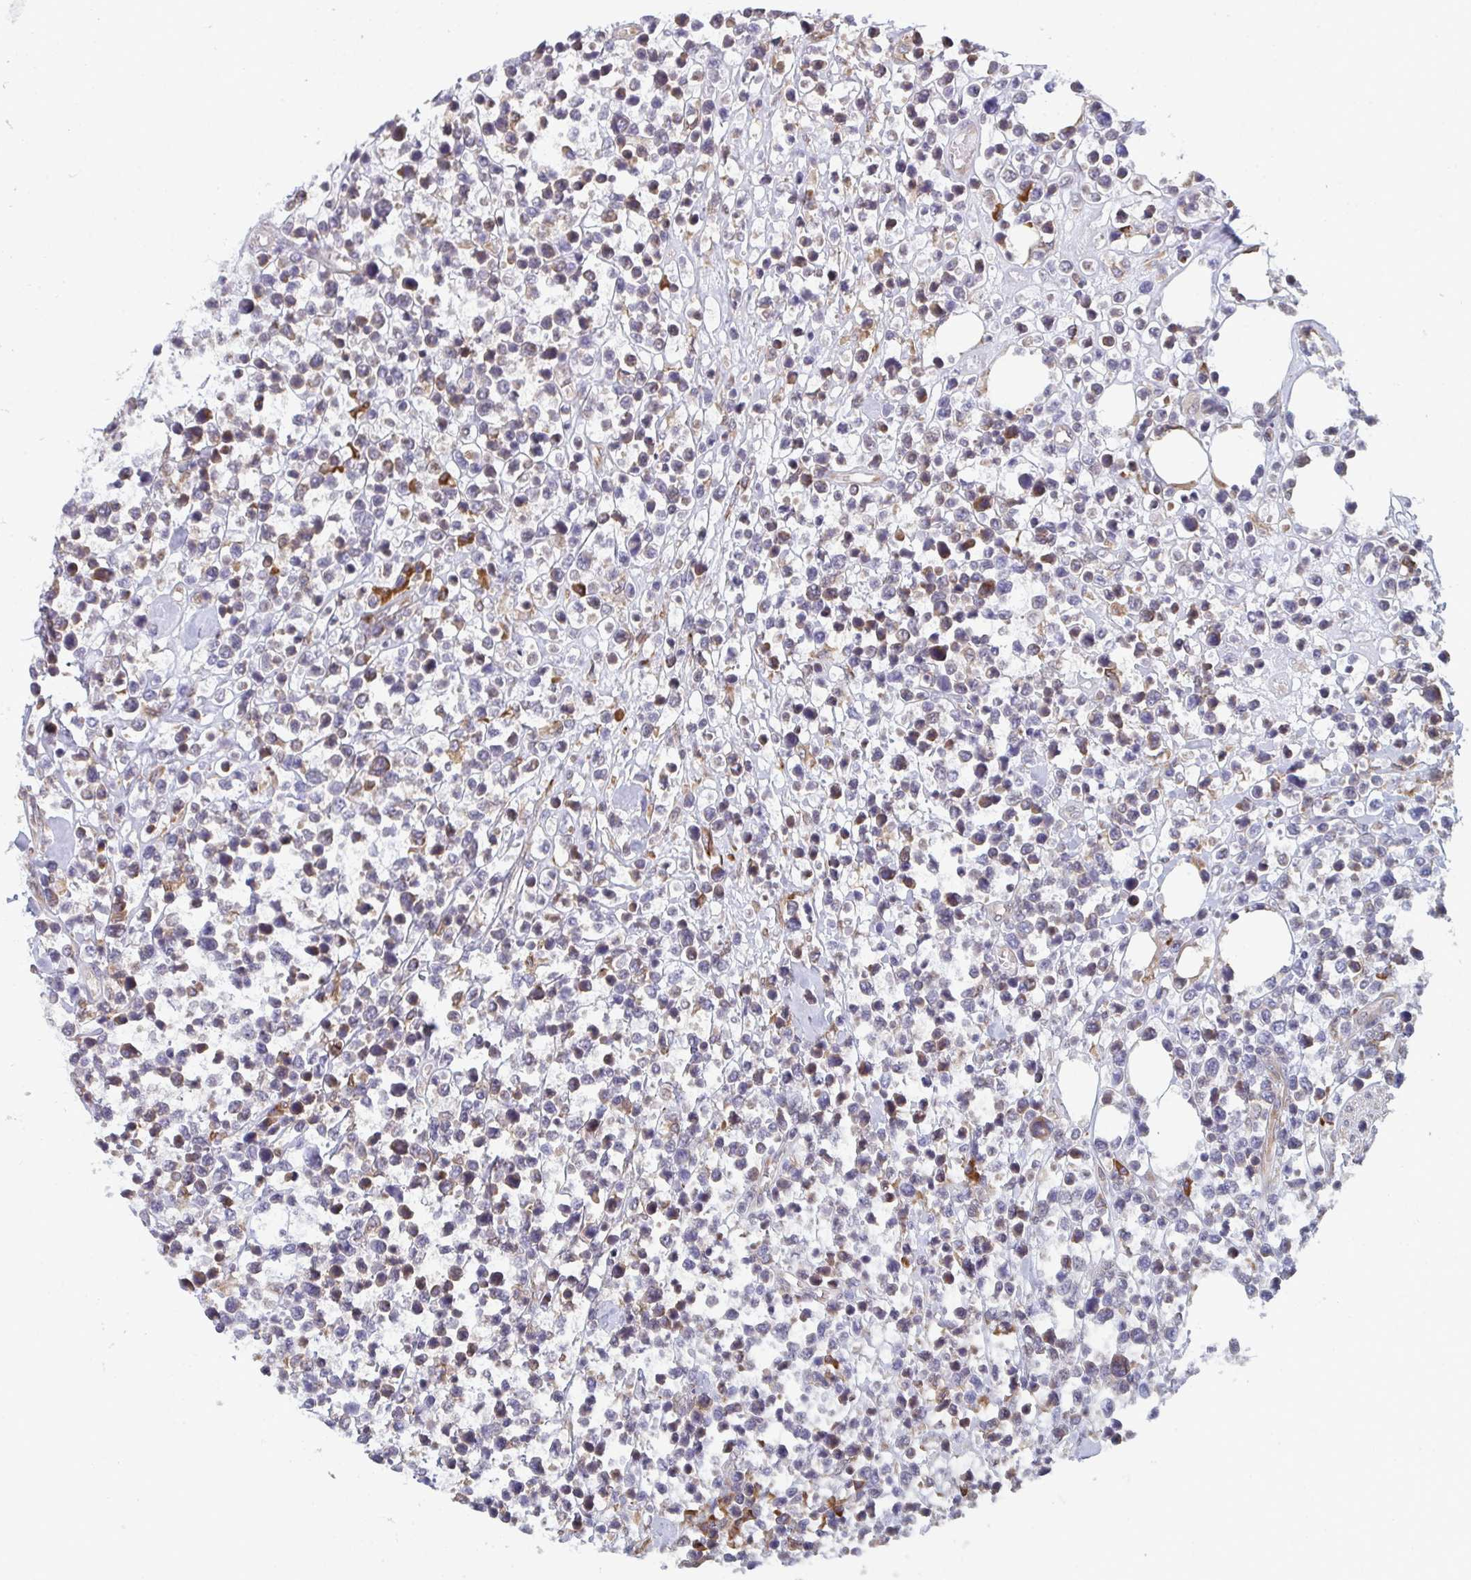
{"staining": {"intensity": "weak", "quantity": ">75%", "location": "cytoplasmic/membranous"}, "tissue": "lymphoma", "cell_type": "Tumor cells", "image_type": "cancer", "snomed": [{"axis": "morphology", "description": "Malignant lymphoma, non-Hodgkin's type, Low grade"}, {"axis": "topography", "description": "Lymph node"}], "caption": "Human malignant lymphoma, non-Hodgkin's type (low-grade) stained with a protein marker demonstrates weak staining in tumor cells.", "gene": "LYSMD4", "patient": {"sex": "male", "age": 60}}